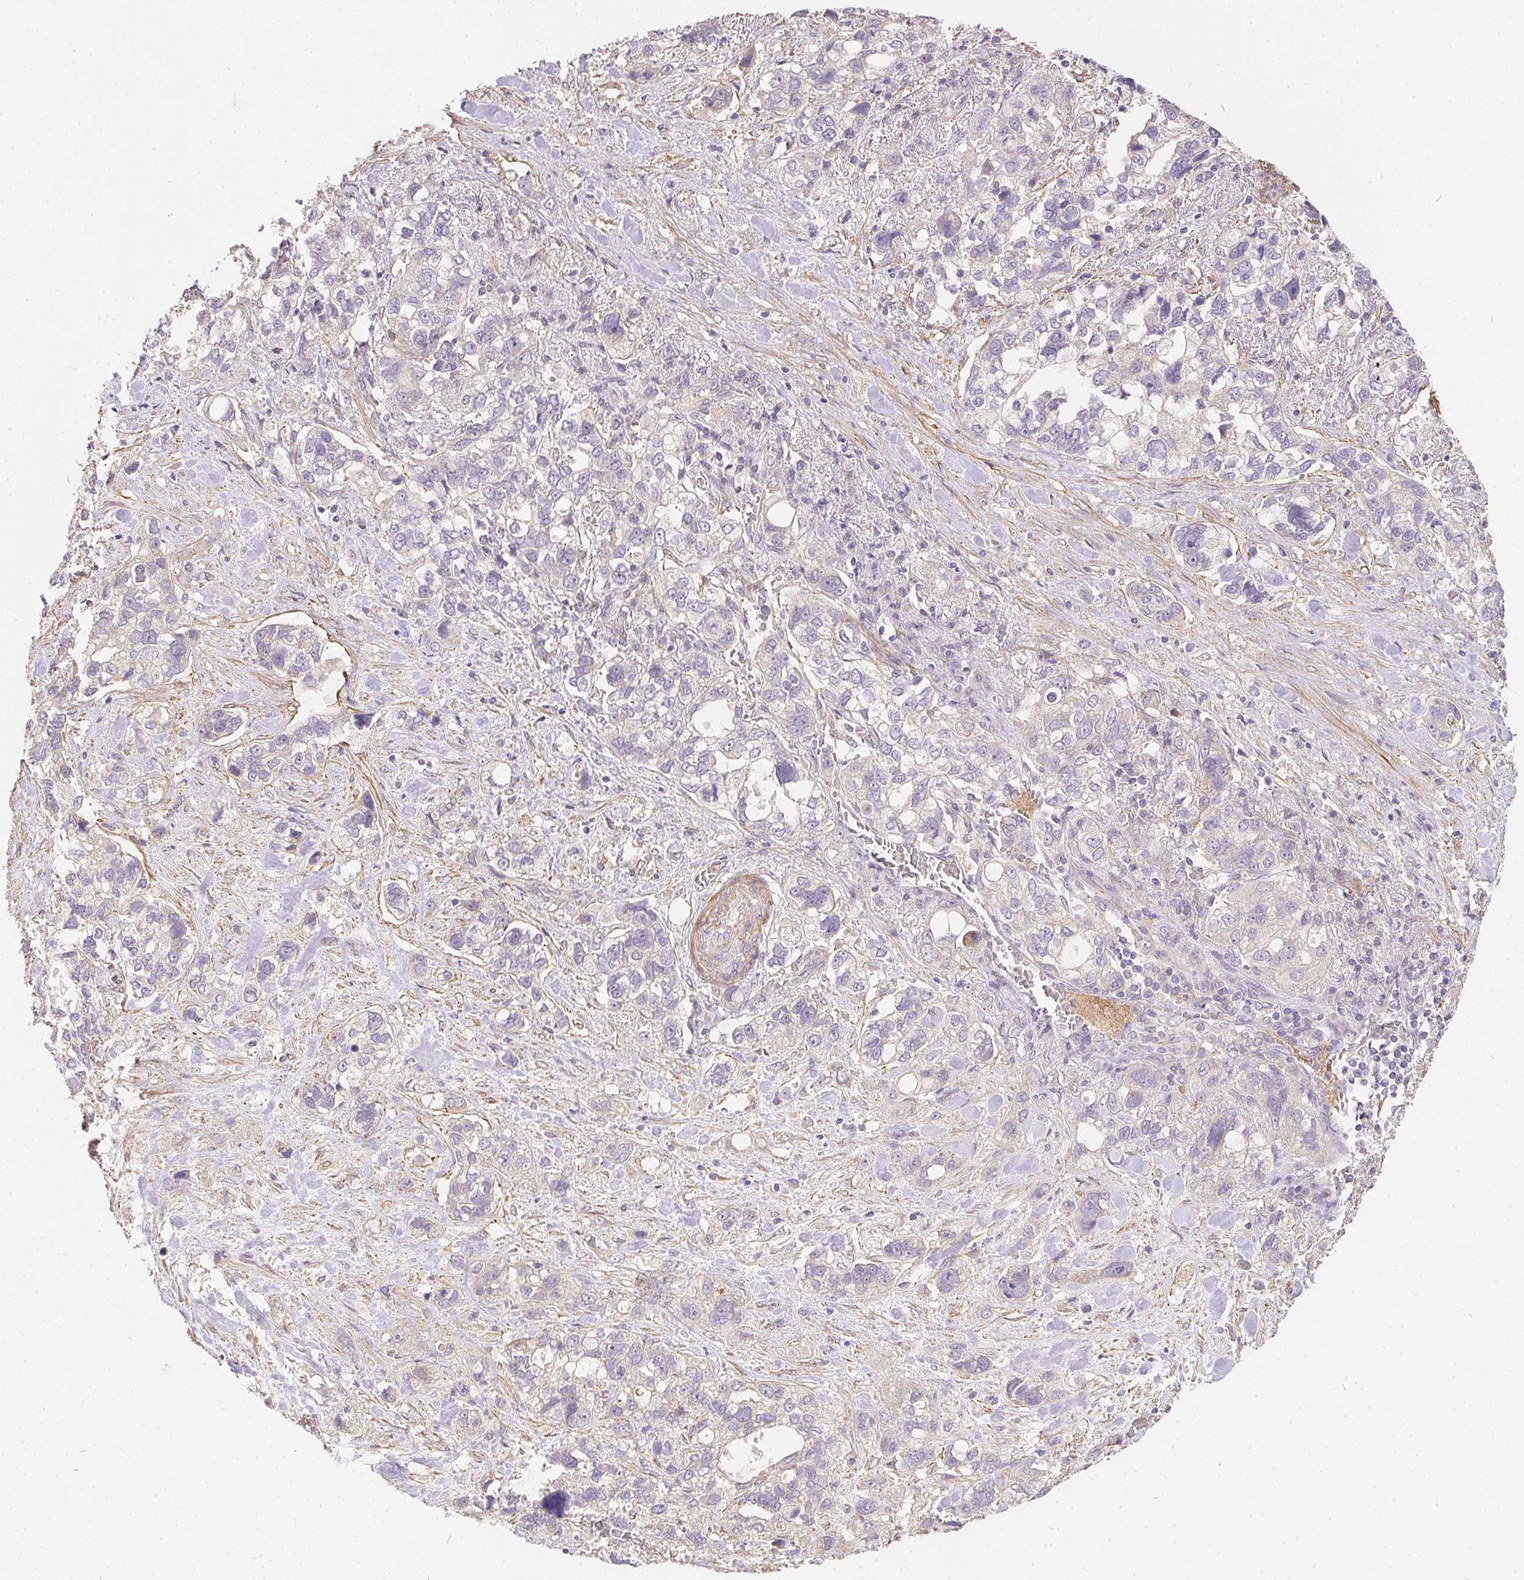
{"staining": {"intensity": "negative", "quantity": "none", "location": "none"}, "tissue": "stomach cancer", "cell_type": "Tumor cells", "image_type": "cancer", "snomed": [{"axis": "morphology", "description": "Adenocarcinoma, NOS"}, {"axis": "topography", "description": "Stomach, upper"}], "caption": "Tumor cells show no significant staining in stomach cancer (adenocarcinoma).", "gene": "REV3L", "patient": {"sex": "female", "age": 81}}